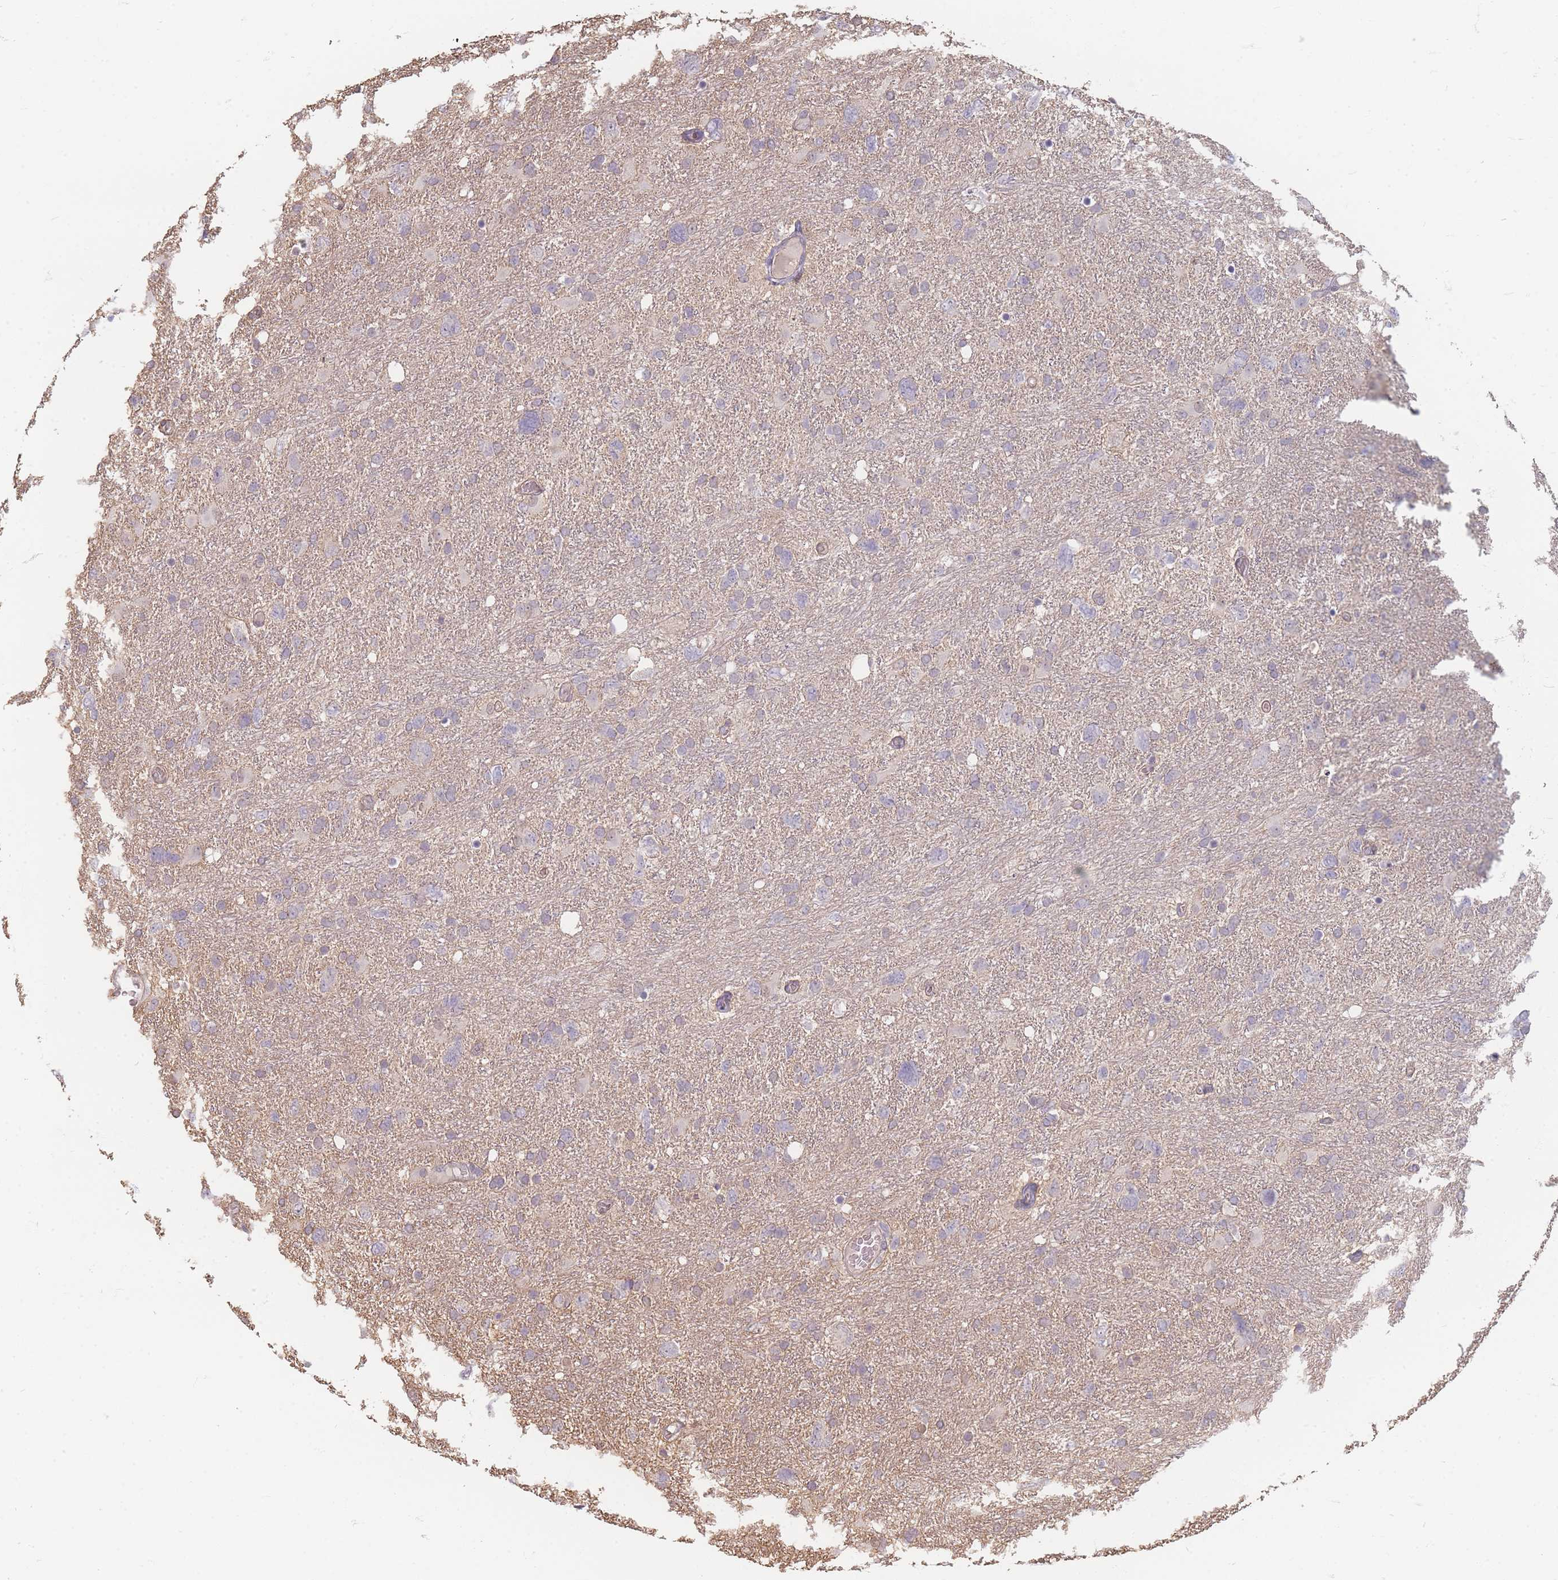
{"staining": {"intensity": "negative", "quantity": "none", "location": "none"}, "tissue": "glioma", "cell_type": "Tumor cells", "image_type": "cancer", "snomed": [{"axis": "morphology", "description": "Glioma, malignant, High grade"}, {"axis": "topography", "description": "Brain"}], "caption": "The immunohistochemistry (IHC) image has no significant staining in tumor cells of malignant glioma (high-grade) tissue. The staining is performed using DAB brown chromogen with nuclei counter-stained in using hematoxylin.", "gene": "RFTN1", "patient": {"sex": "male", "age": 61}}